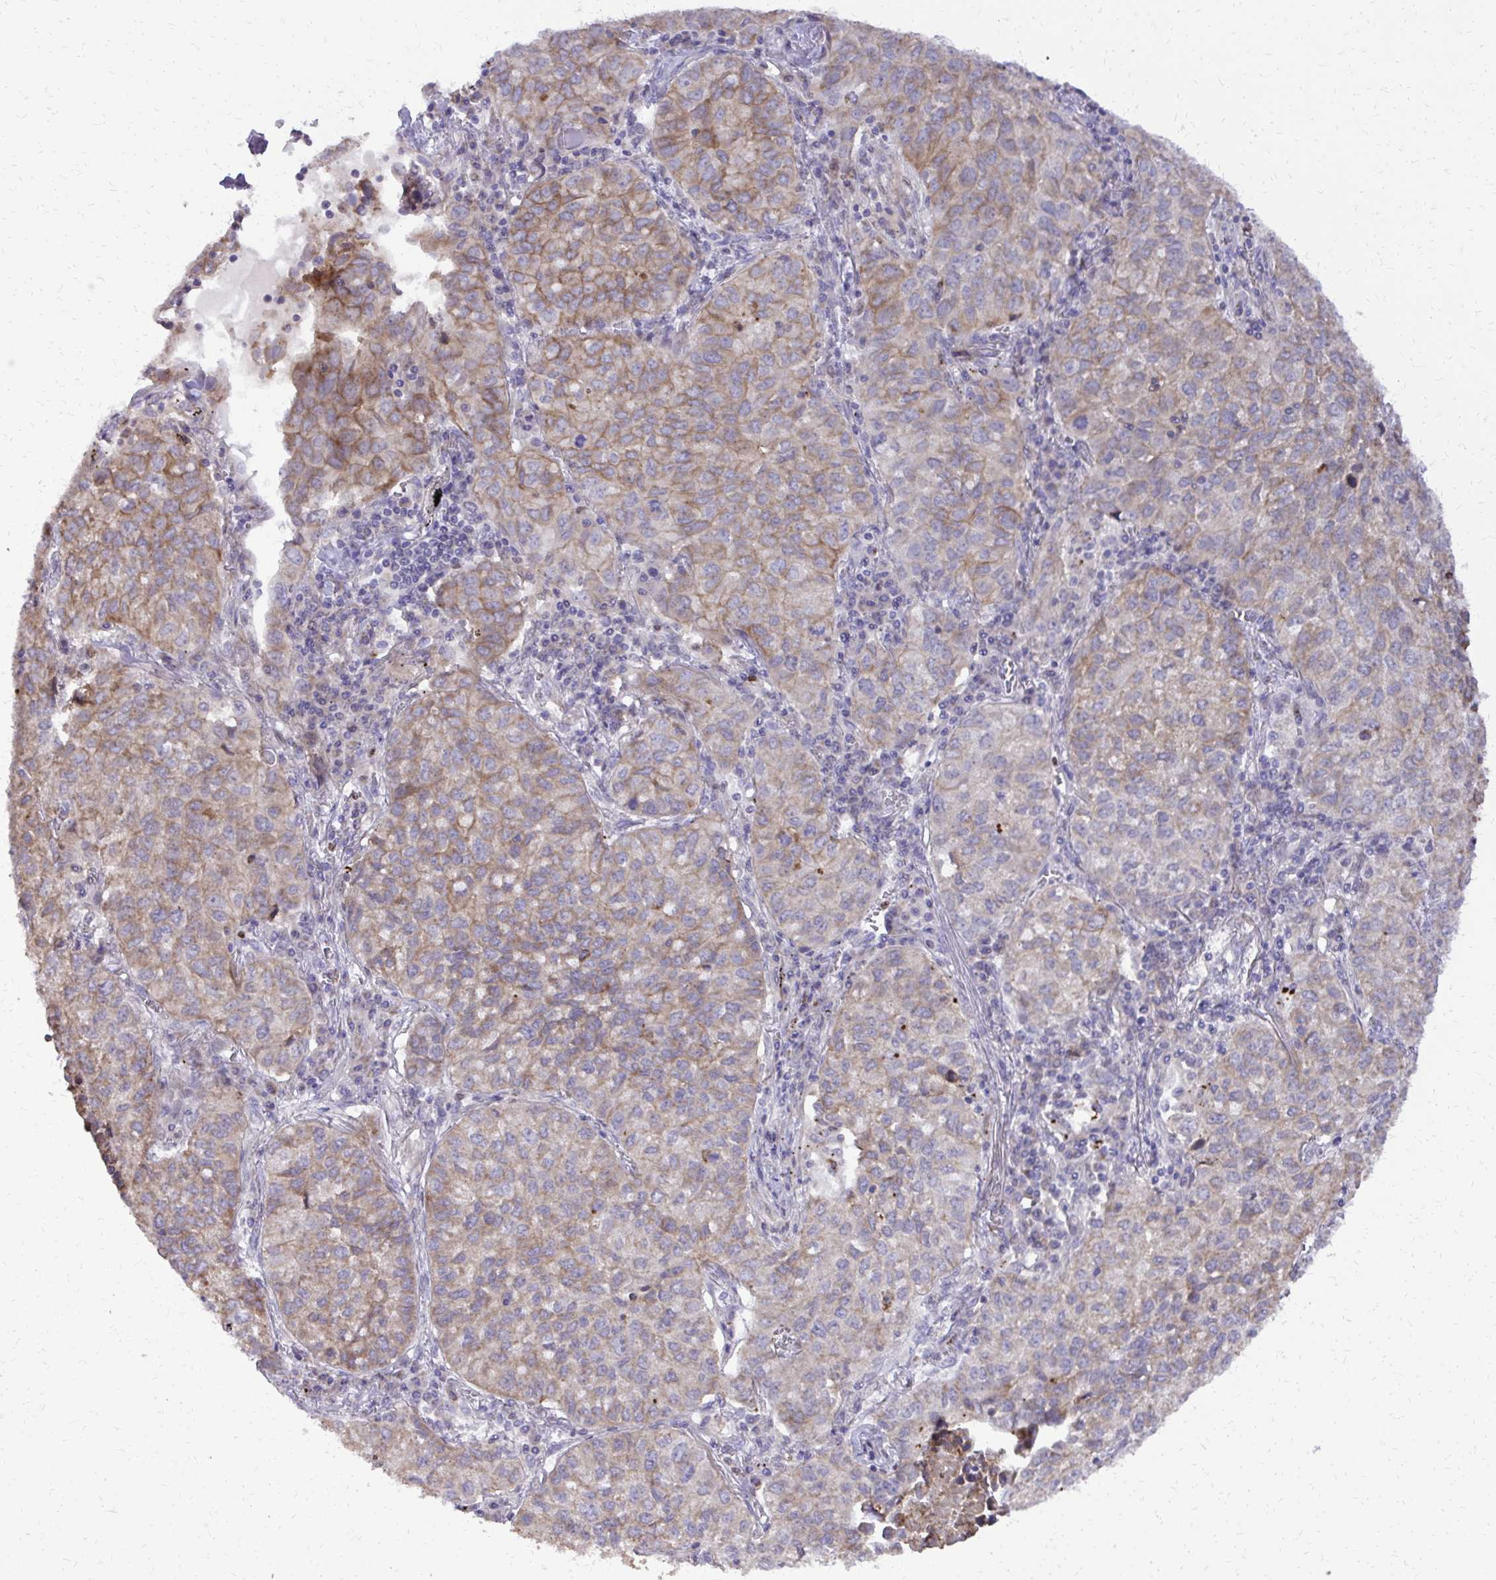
{"staining": {"intensity": "weak", "quantity": "25%-75%", "location": "cytoplasmic/membranous"}, "tissue": "lung cancer", "cell_type": "Tumor cells", "image_type": "cancer", "snomed": [{"axis": "morphology", "description": "Adenocarcinoma, NOS"}, {"axis": "topography", "description": "Lung"}], "caption": "Adenocarcinoma (lung) stained with DAB IHC displays low levels of weak cytoplasmic/membranous positivity in about 25%-75% of tumor cells.", "gene": "ABCC3", "patient": {"sex": "female", "age": 50}}